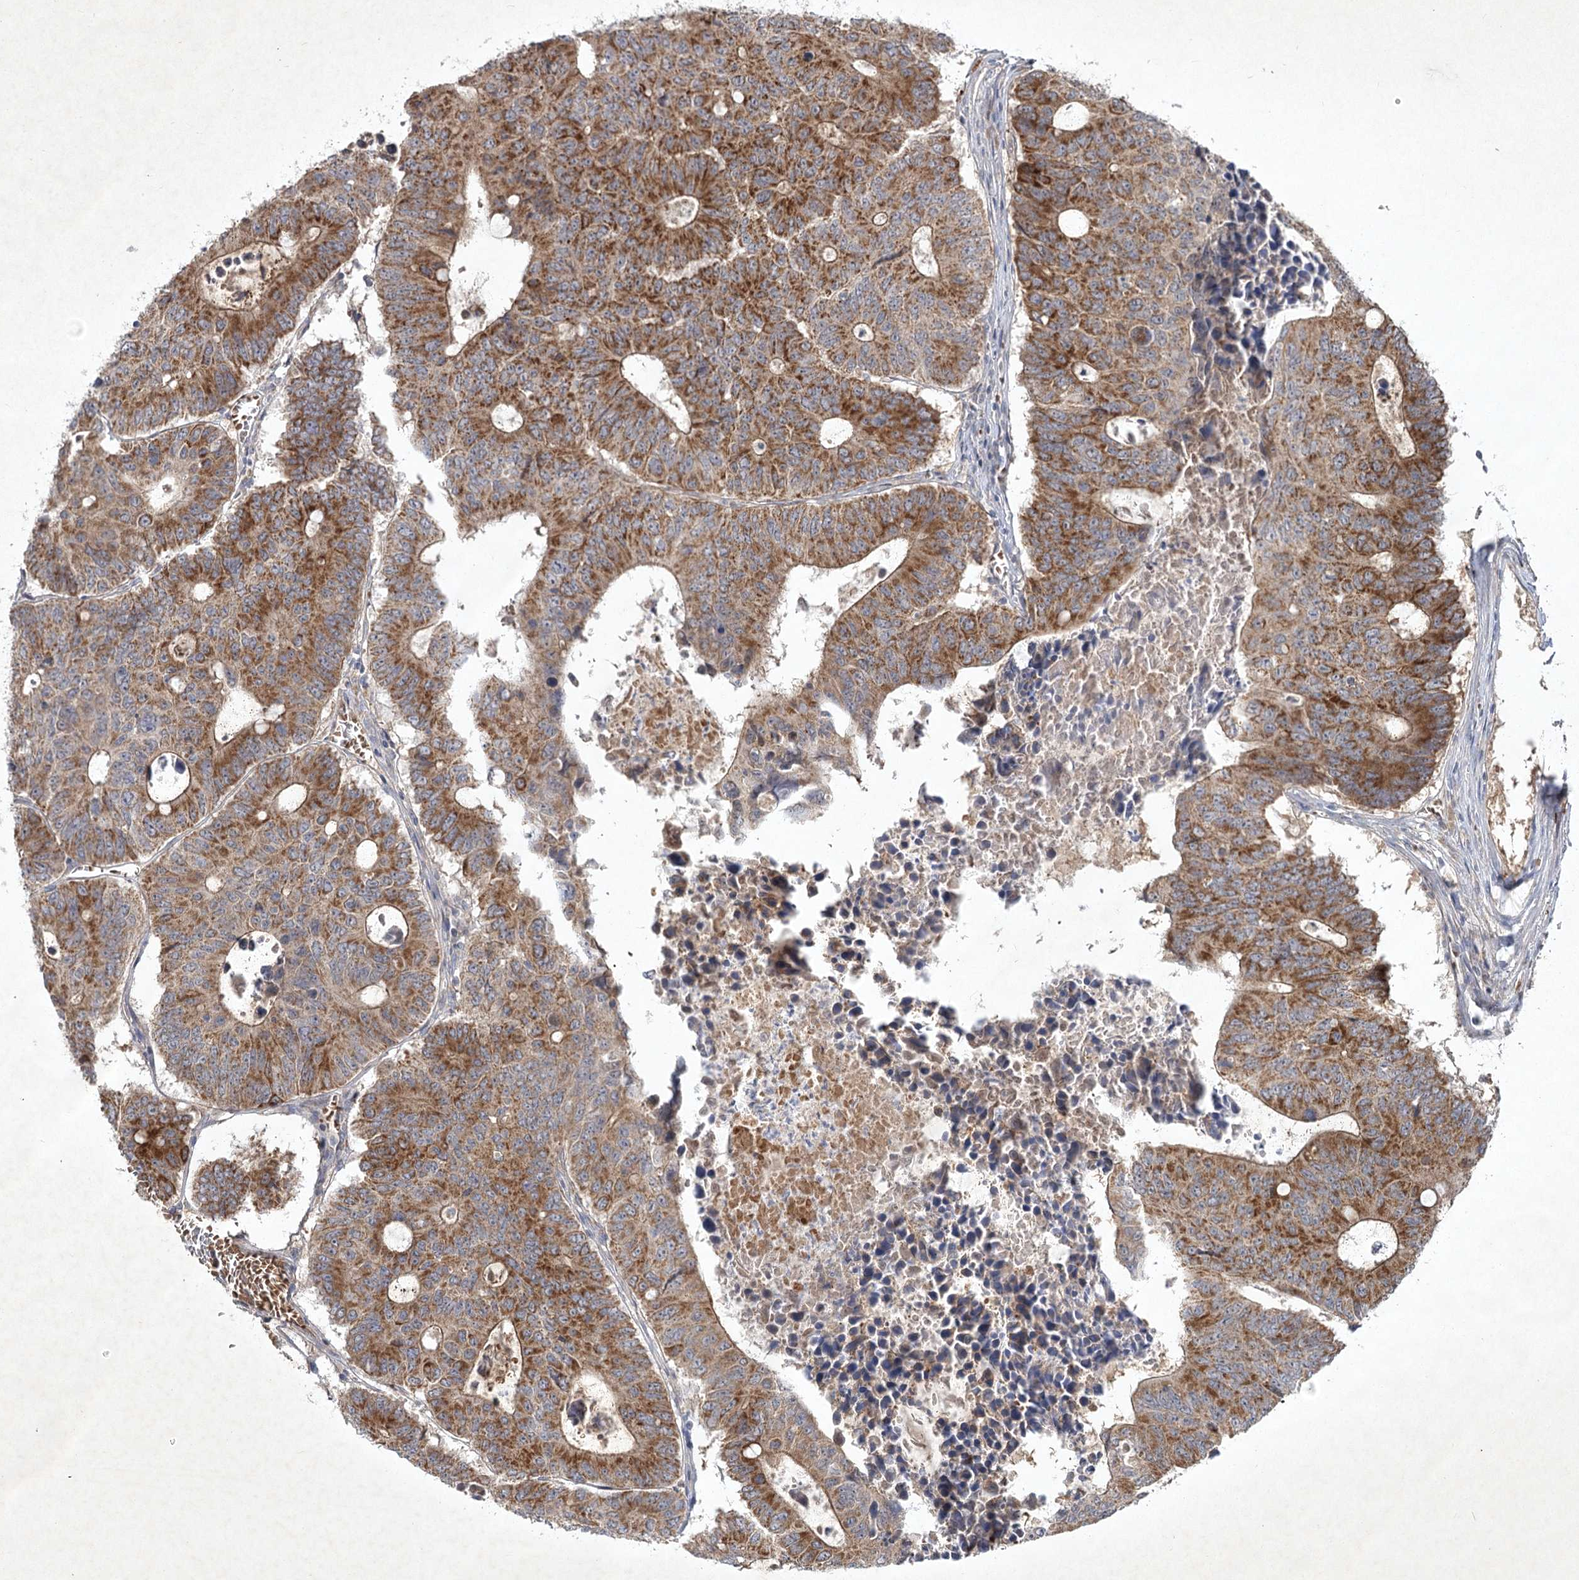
{"staining": {"intensity": "strong", "quantity": "25%-75%", "location": "cytoplasmic/membranous"}, "tissue": "colorectal cancer", "cell_type": "Tumor cells", "image_type": "cancer", "snomed": [{"axis": "morphology", "description": "Adenocarcinoma, NOS"}, {"axis": "topography", "description": "Colon"}], "caption": "A brown stain highlights strong cytoplasmic/membranous expression of a protein in colorectal adenocarcinoma tumor cells.", "gene": "PYROXD2", "patient": {"sex": "male", "age": 87}}